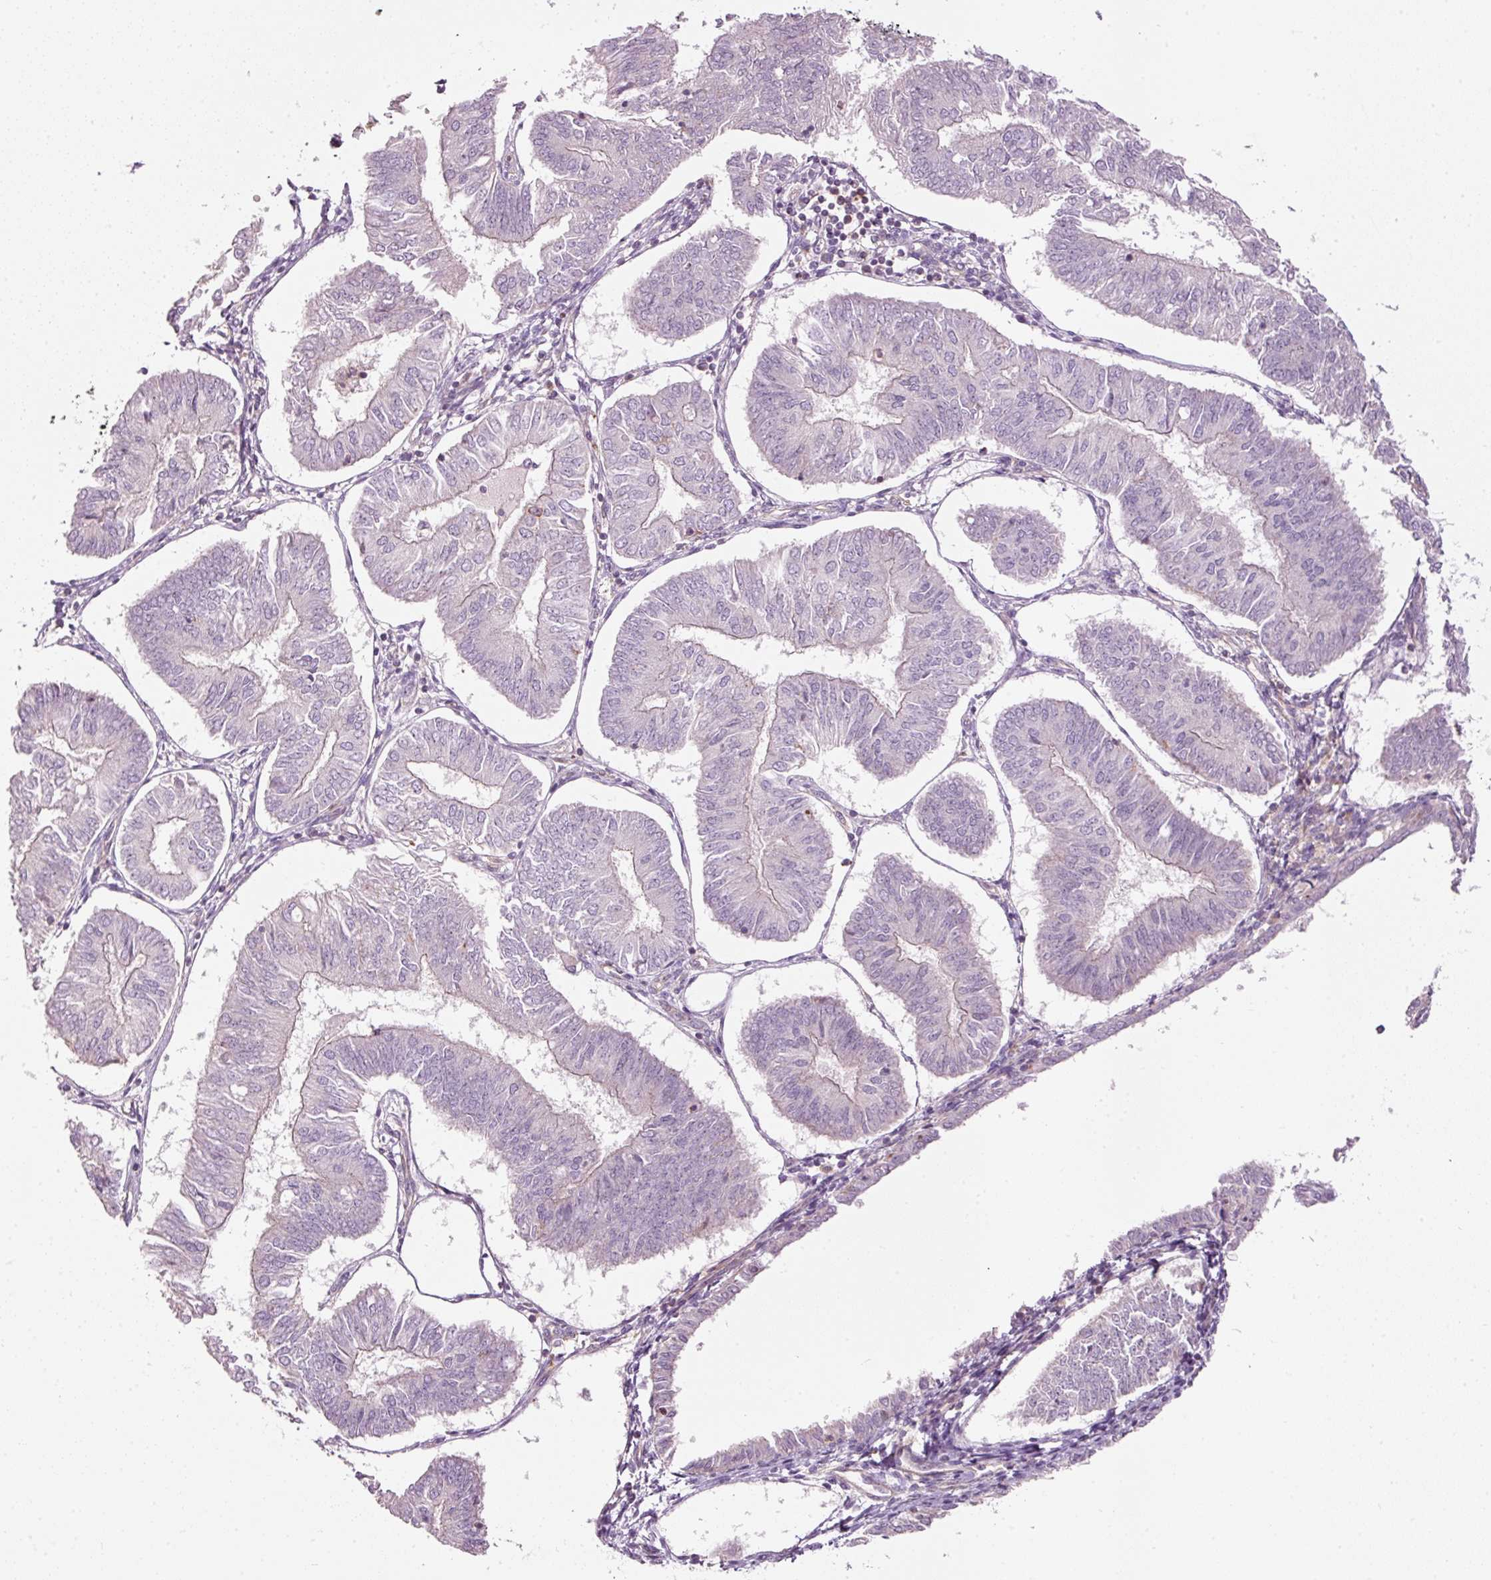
{"staining": {"intensity": "negative", "quantity": "none", "location": "none"}, "tissue": "endometrial cancer", "cell_type": "Tumor cells", "image_type": "cancer", "snomed": [{"axis": "morphology", "description": "Adenocarcinoma, NOS"}, {"axis": "topography", "description": "Endometrium"}], "caption": "The histopathology image shows no staining of tumor cells in endometrial cancer.", "gene": "SIPA1", "patient": {"sex": "female", "age": 58}}